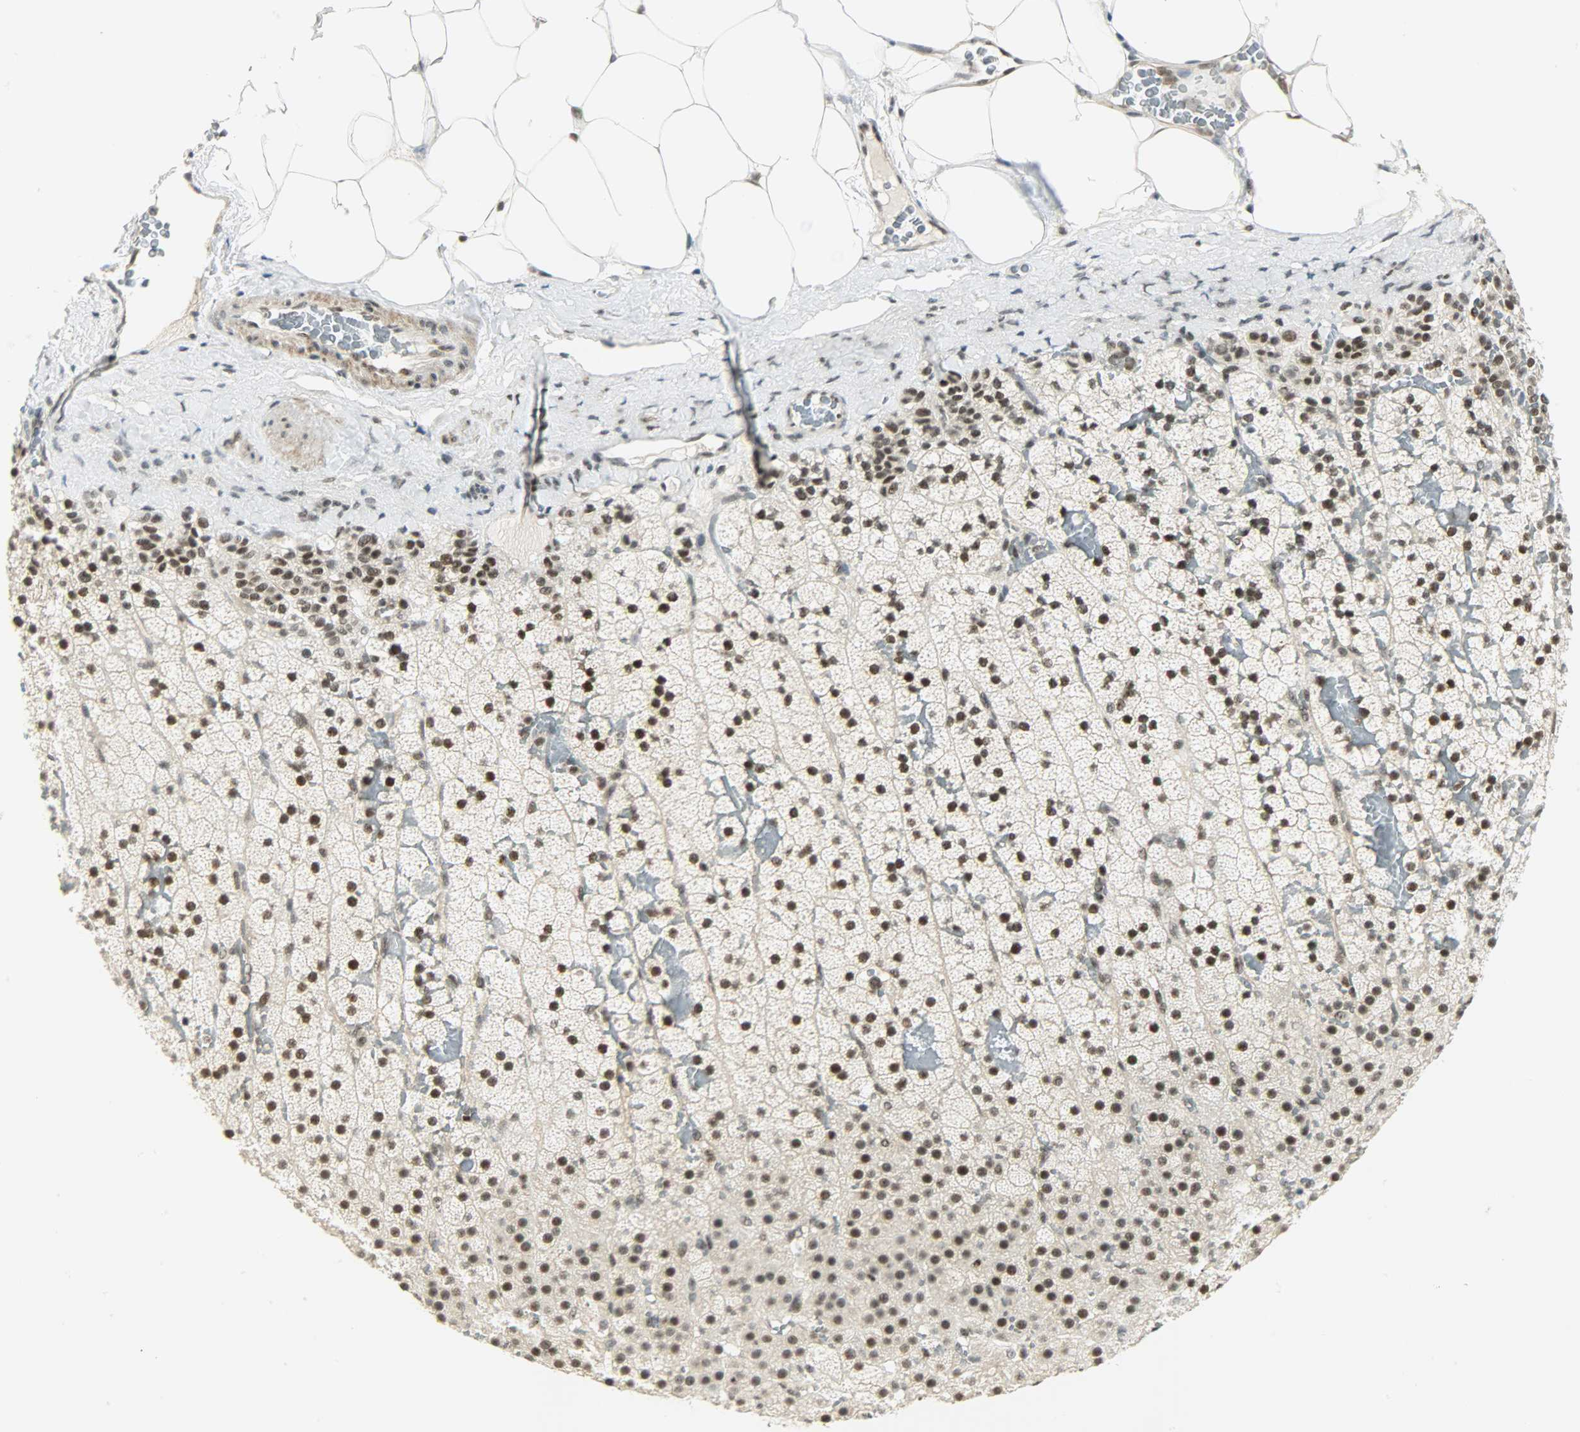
{"staining": {"intensity": "strong", "quantity": ">75%", "location": "nuclear"}, "tissue": "adrenal gland", "cell_type": "Glandular cells", "image_type": "normal", "snomed": [{"axis": "morphology", "description": "Normal tissue, NOS"}, {"axis": "topography", "description": "Adrenal gland"}], "caption": "Immunohistochemistry (IHC) photomicrograph of benign adrenal gland stained for a protein (brown), which shows high levels of strong nuclear positivity in about >75% of glandular cells.", "gene": "SUGP1", "patient": {"sex": "male", "age": 35}}